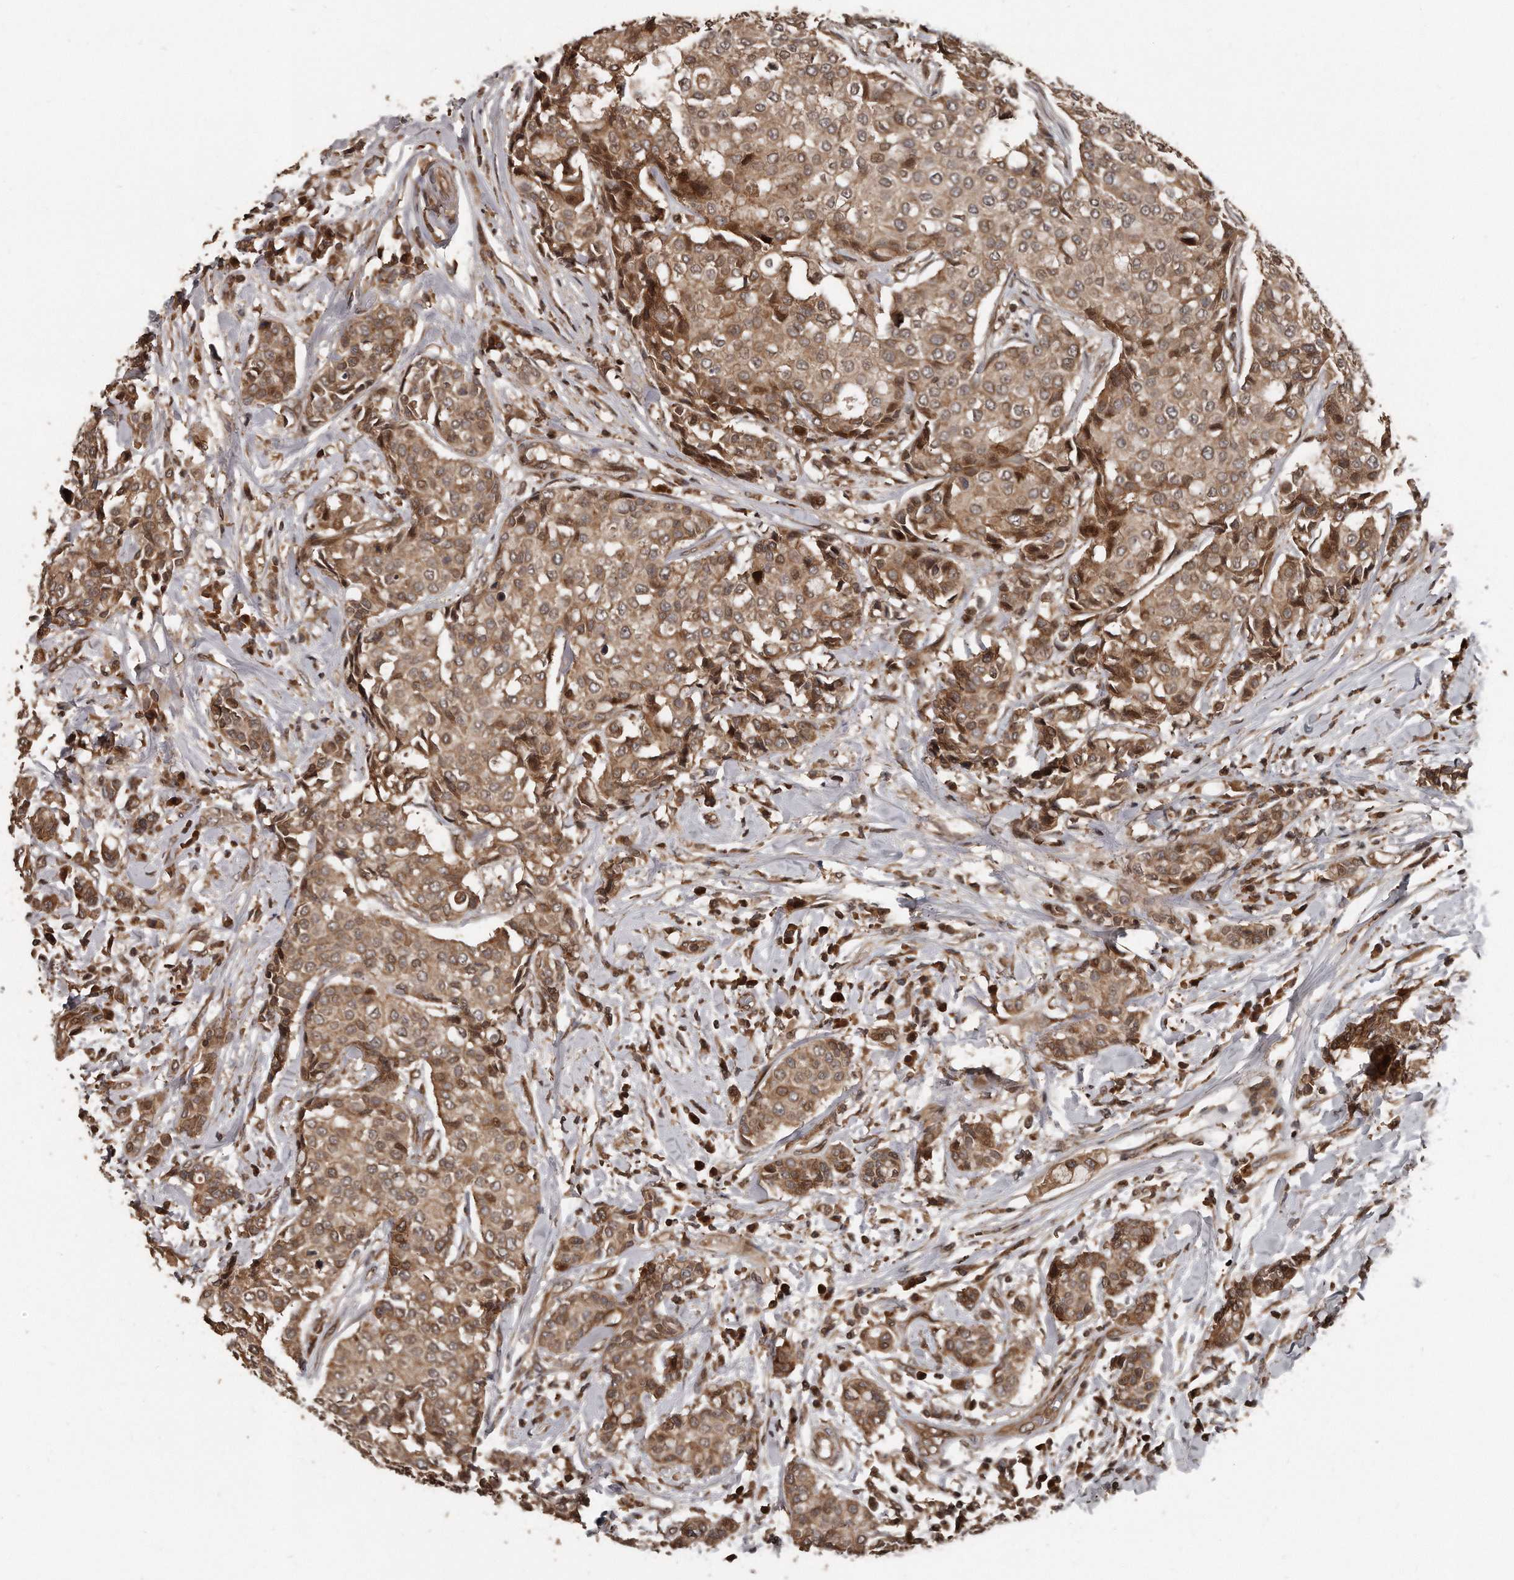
{"staining": {"intensity": "moderate", "quantity": ">75%", "location": "cytoplasmic/membranous,nuclear"}, "tissue": "breast cancer", "cell_type": "Tumor cells", "image_type": "cancer", "snomed": [{"axis": "morphology", "description": "Duct carcinoma"}, {"axis": "topography", "description": "Breast"}], "caption": "Moderate cytoplasmic/membranous and nuclear positivity for a protein is appreciated in approximately >75% of tumor cells of breast cancer using immunohistochemistry (IHC).", "gene": "GCH1", "patient": {"sex": "female", "age": 27}}